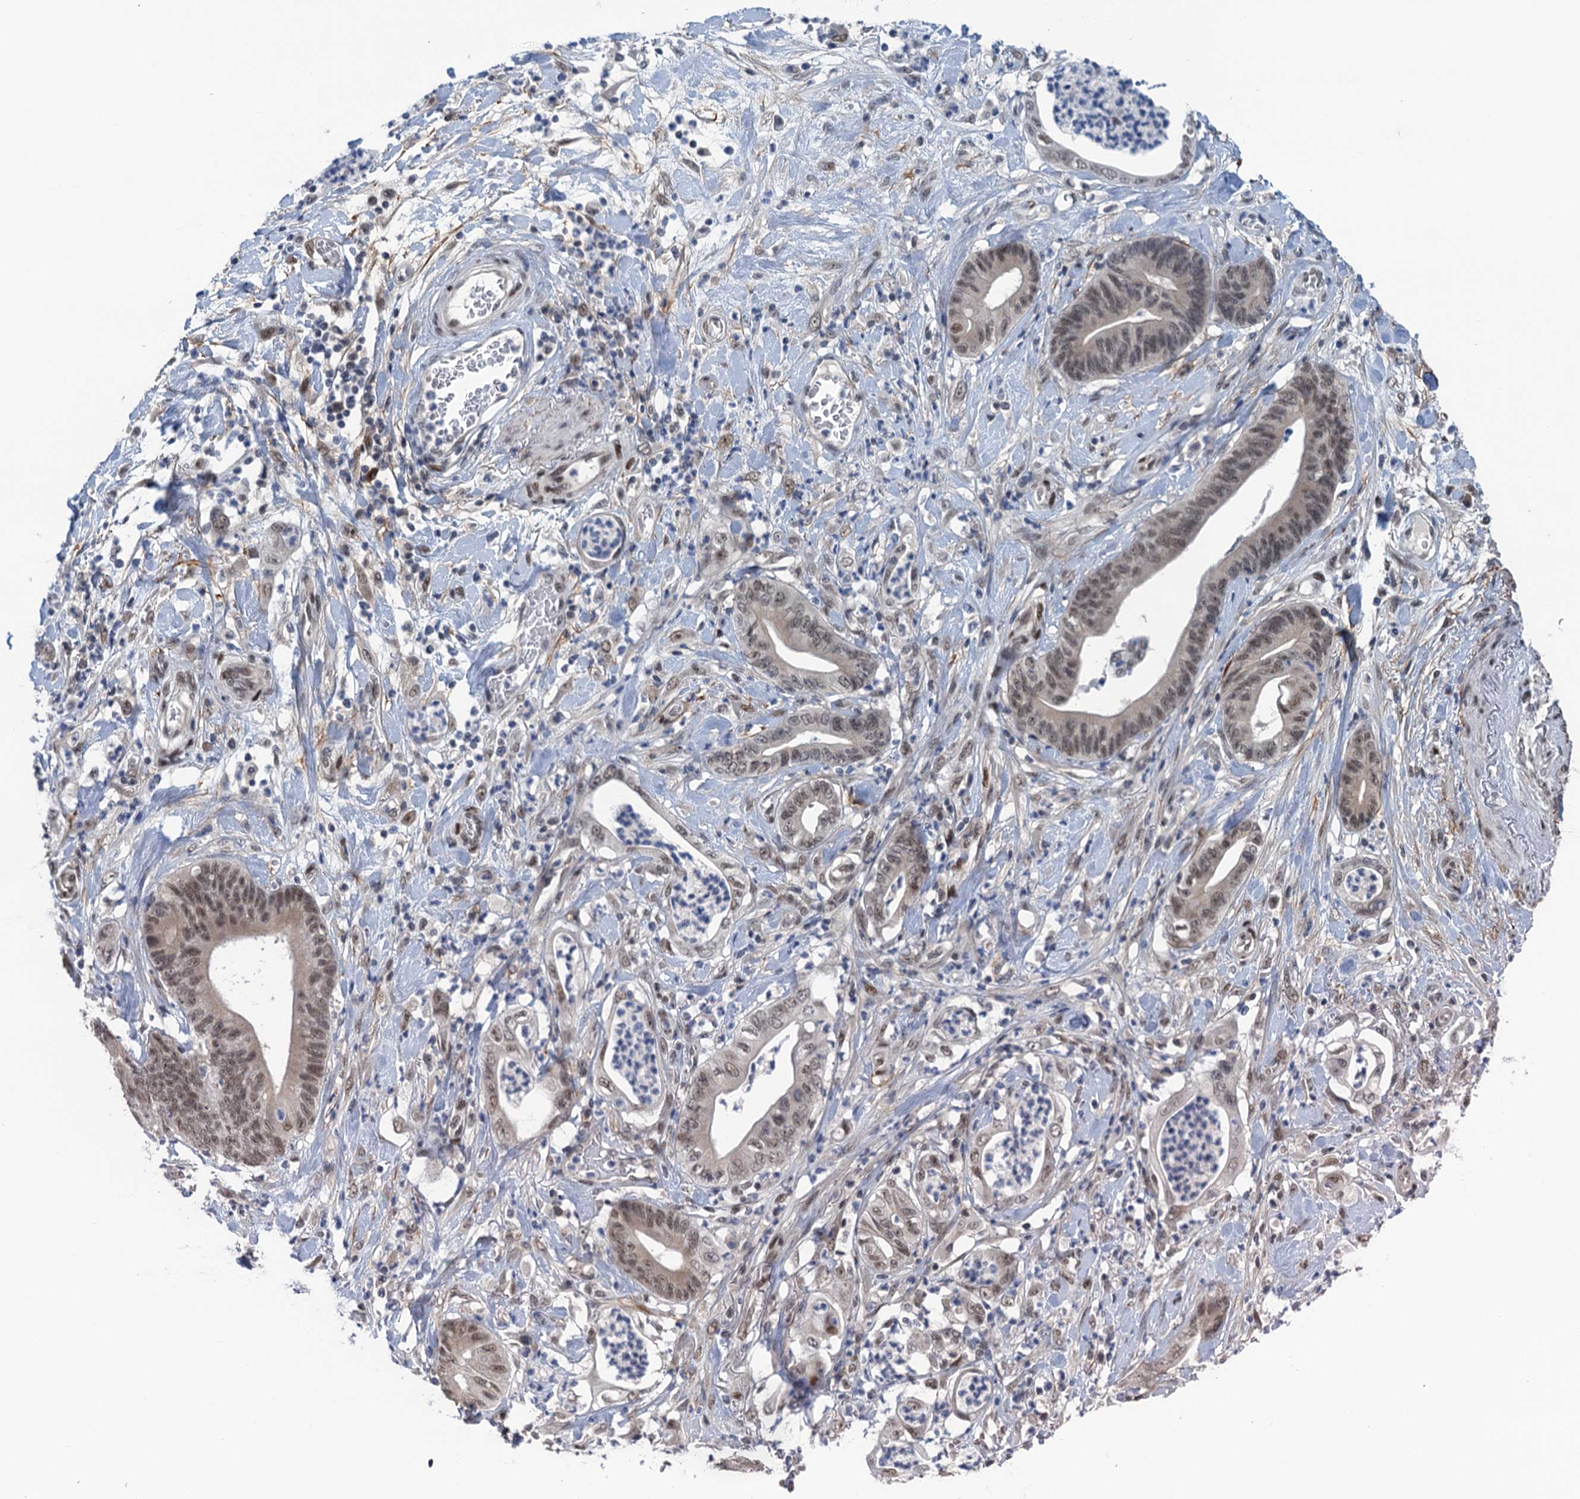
{"staining": {"intensity": "moderate", "quantity": ">75%", "location": "nuclear"}, "tissue": "stomach cancer", "cell_type": "Tumor cells", "image_type": "cancer", "snomed": [{"axis": "morphology", "description": "Adenocarcinoma, NOS"}, {"axis": "topography", "description": "Stomach"}], "caption": "Immunohistochemistry (DAB) staining of human stomach cancer (adenocarcinoma) reveals moderate nuclear protein expression in approximately >75% of tumor cells.", "gene": "SAE1", "patient": {"sex": "female", "age": 73}}